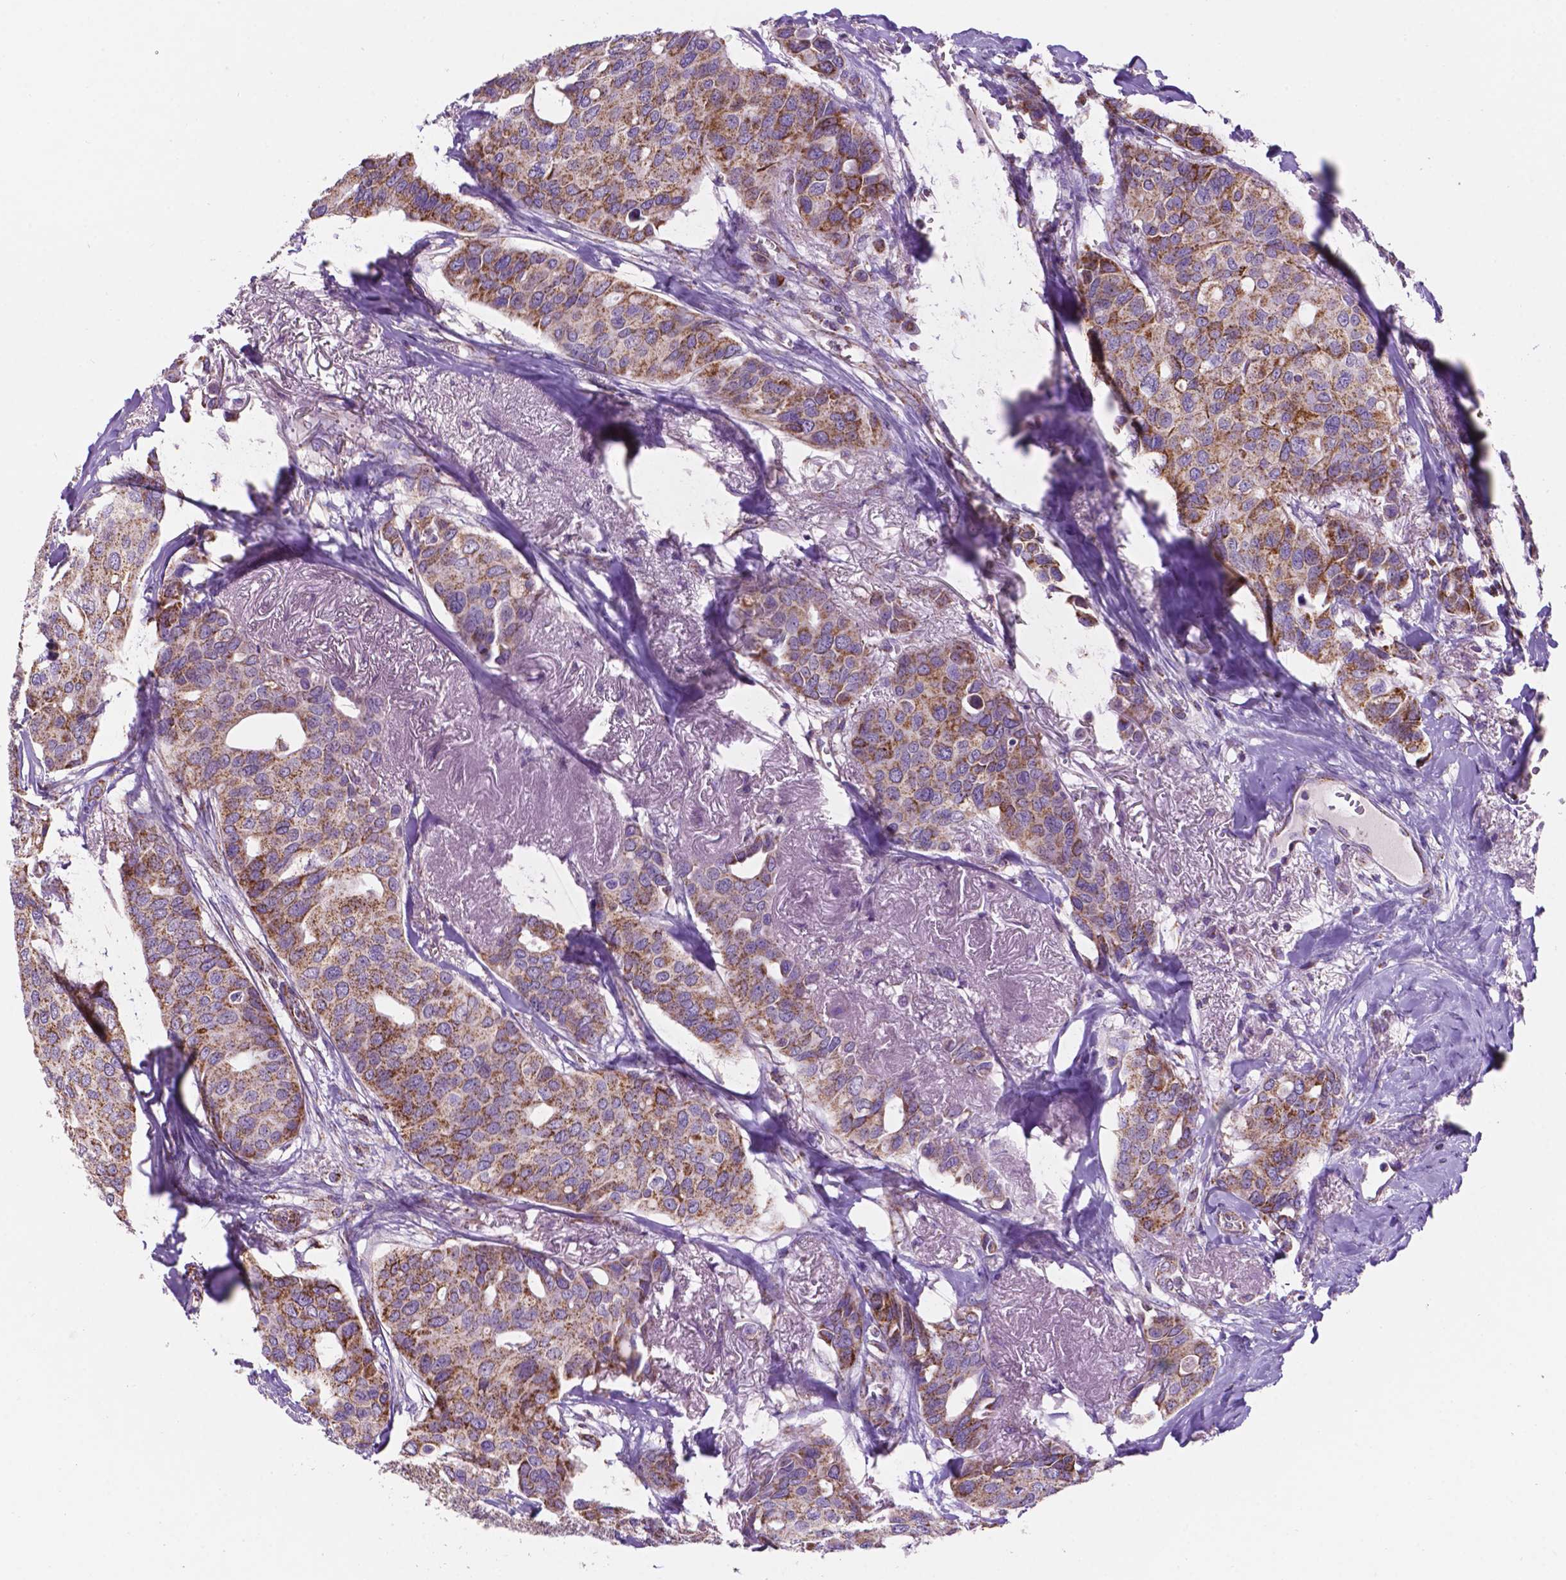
{"staining": {"intensity": "moderate", "quantity": ">75%", "location": "cytoplasmic/membranous"}, "tissue": "breast cancer", "cell_type": "Tumor cells", "image_type": "cancer", "snomed": [{"axis": "morphology", "description": "Duct carcinoma"}, {"axis": "topography", "description": "Breast"}], "caption": "Protein expression analysis of breast cancer shows moderate cytoplasmic/membranous positivity in about >75% of tumor cells.", "gene": "HSPD1", "patient": {"sex": "female", "age": 54}}